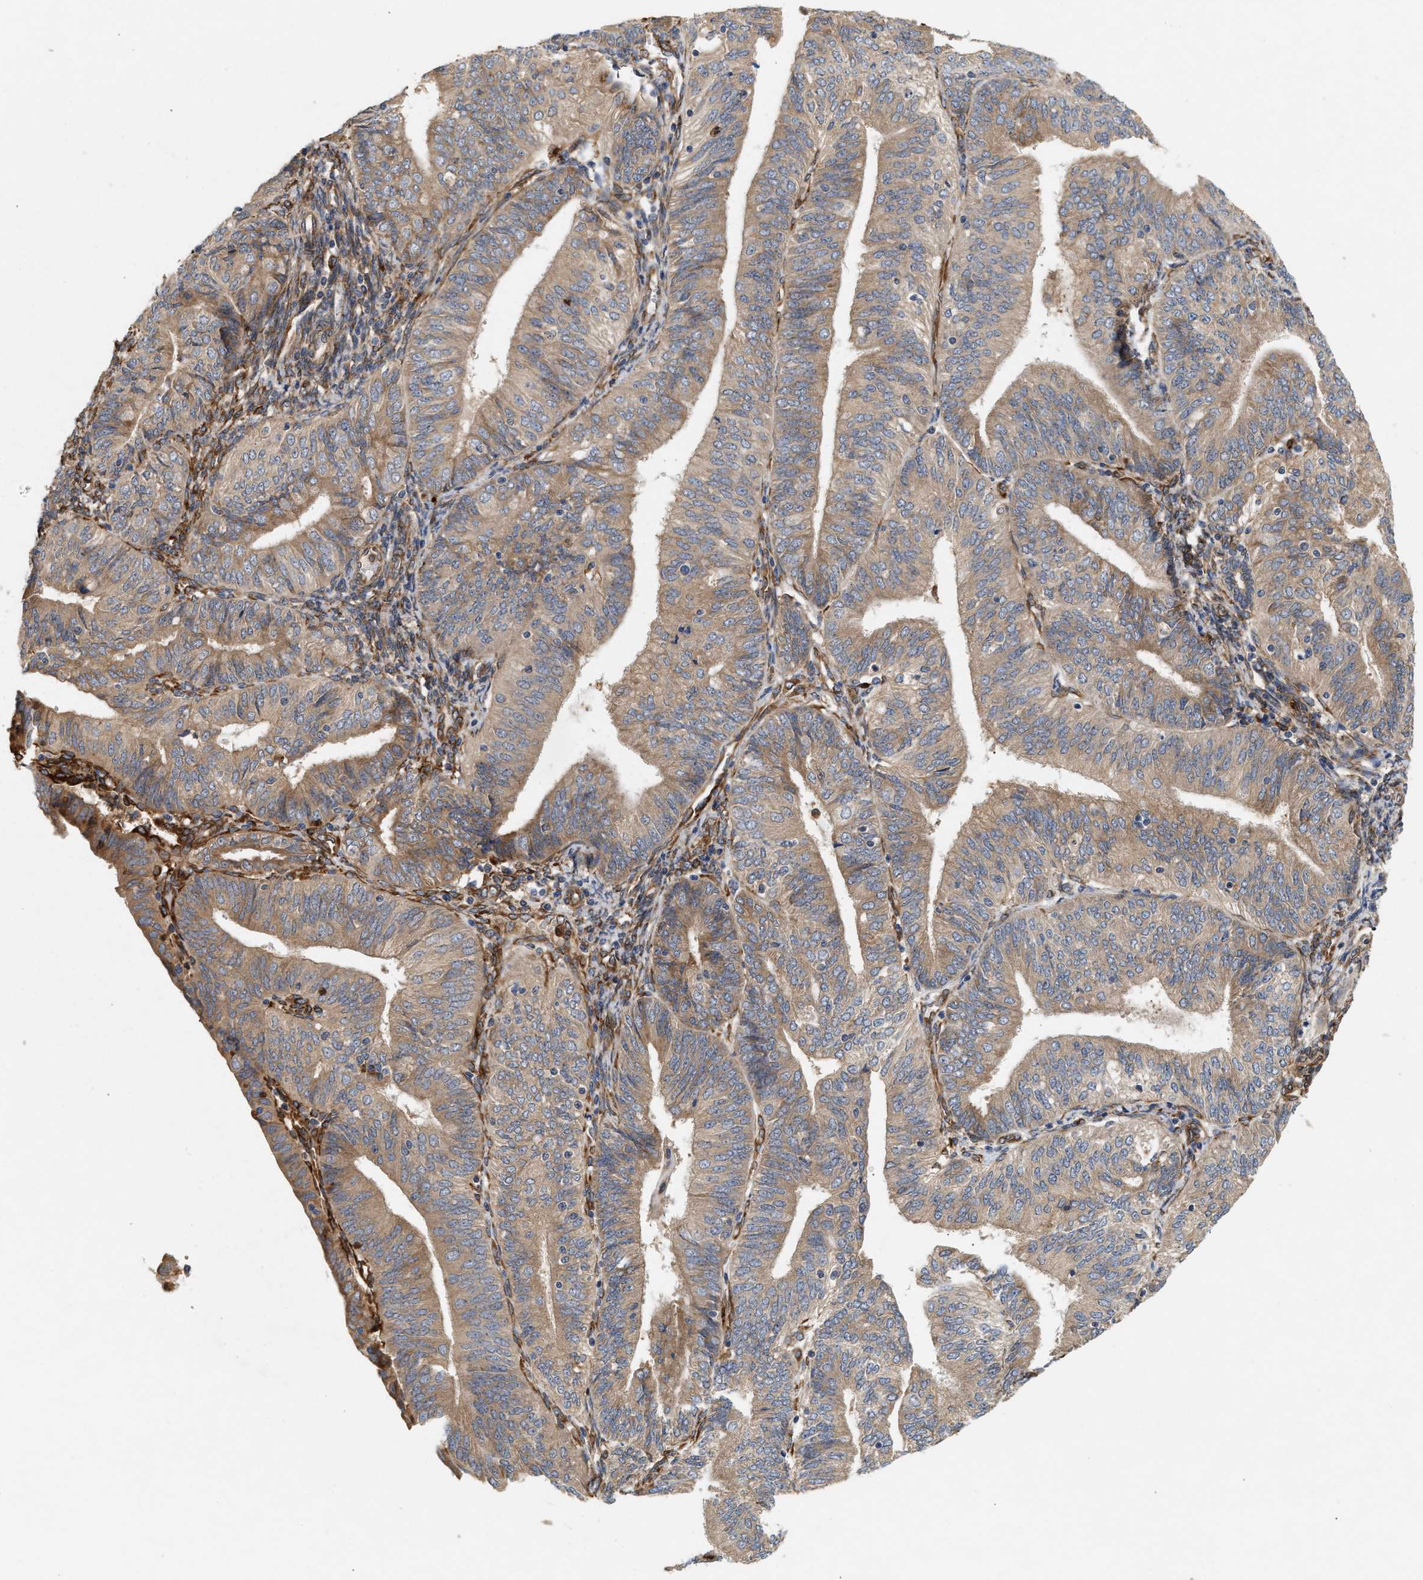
{"staining": {"intensity": "moderate", "quantity": ">75%", "location": "cytoplasmic/membranous"}, "tissue": "endometrial cancer", "cell_type": "Tumor cells", "image_type": "cancer", "snomed": [{"axis": "morphology", "description": "Adenocarcinoma, NOS"}, {"axis": "topography", "description": "Endometrium"}], "caption": "A medium amount of moderate cytoplasmic/membranous expression is identified in approximately >75% of tumor cells in adenocarcinoma (endometrial) tissue.", "gene": "PLCD1", "patient": {"sex": "female", "age": 58}}